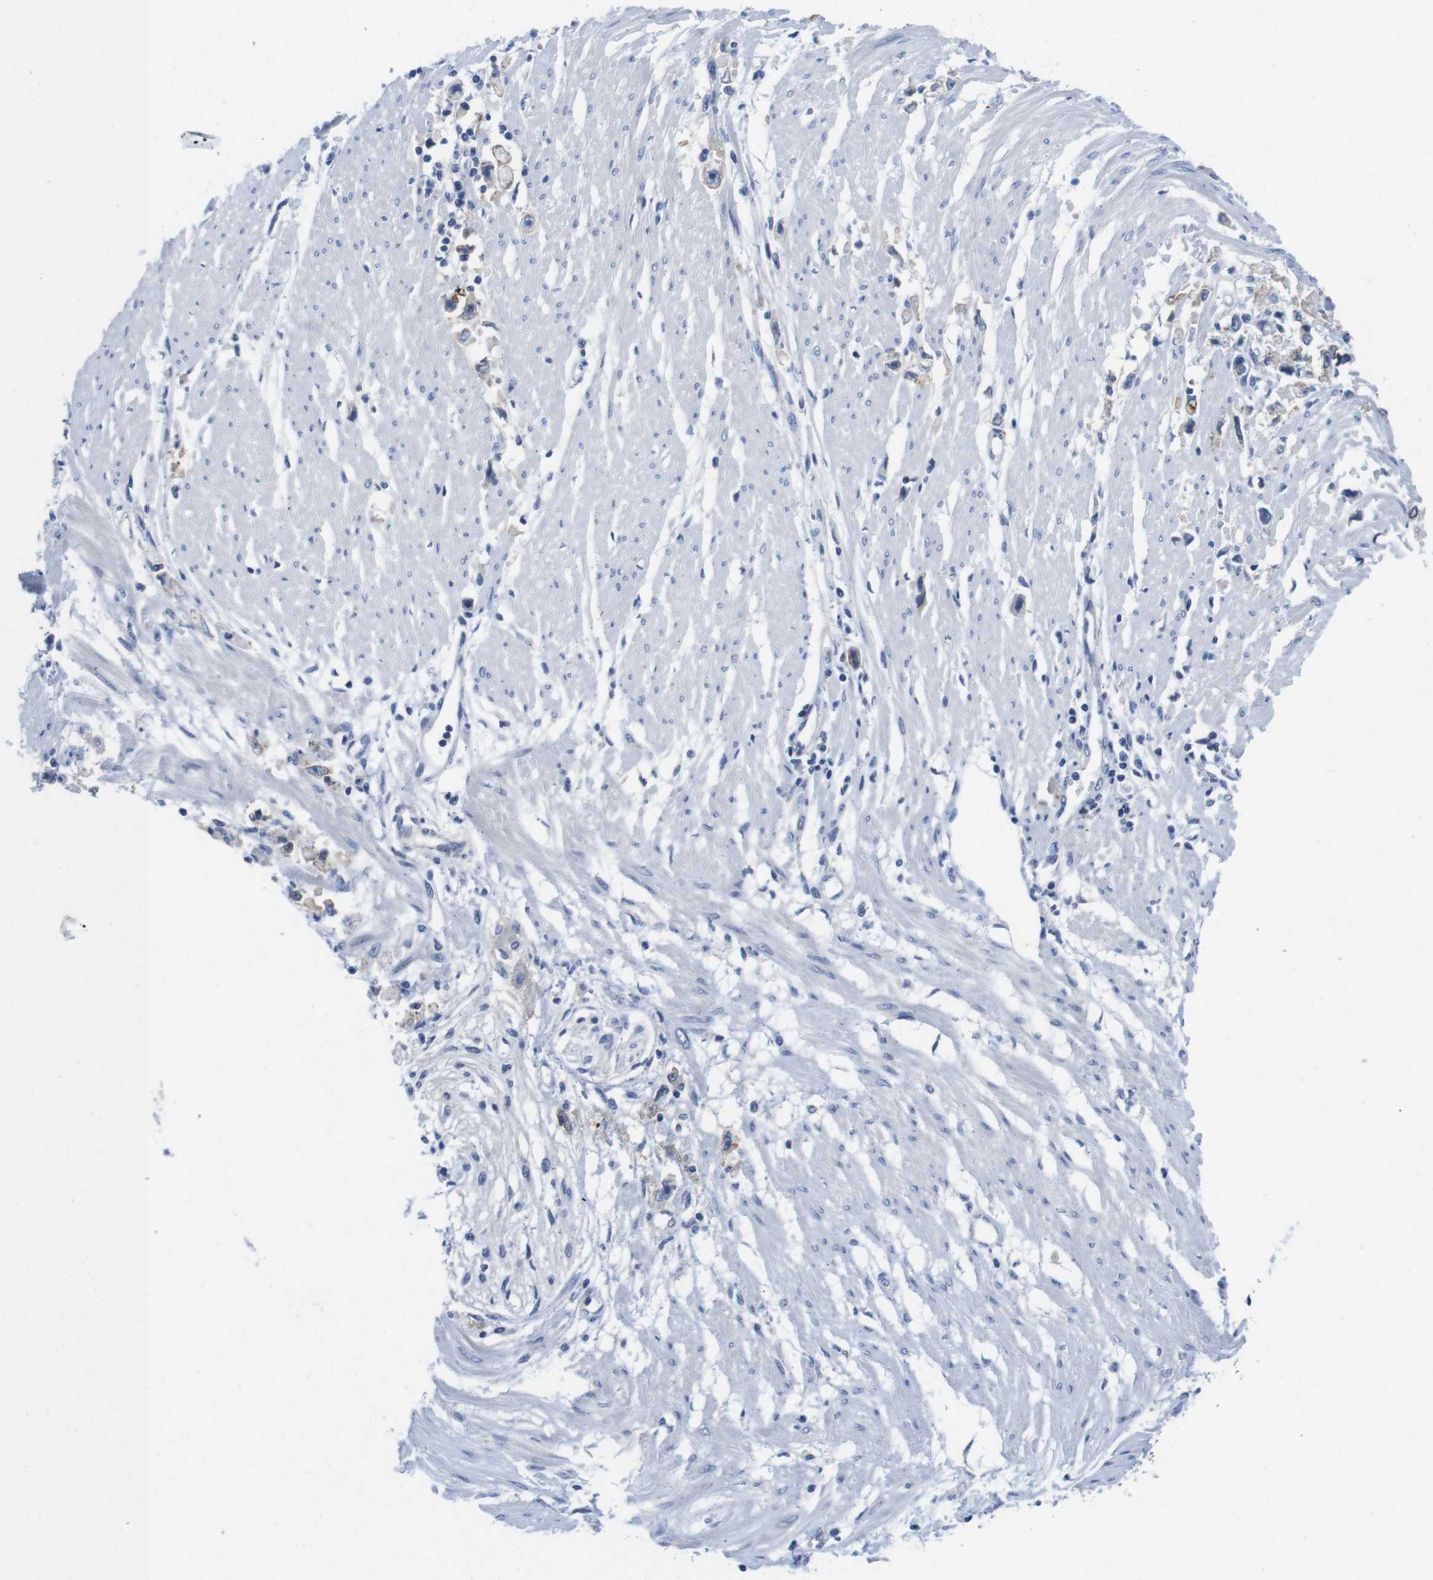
{"staining": {"intensity": "weak", "quantity": "<25%", "location": "cytoplasmic/membranous"}, "tissue": "stomach cancer", "cell_type": "Tumor cells", "image_type": "cancer", "snomed": [{"axis": "morphology", "description": "Adenocarcinoma, NOS"}, {"axis": "topography", "description": "Stomach"}], "caption": "Immunohistochemistry of human stomach cancer (adenocarcinoma) exhibits no expression in tumor cells.", "gene": "SCRIB", "patient": {"sex": "female", "age": 59}}